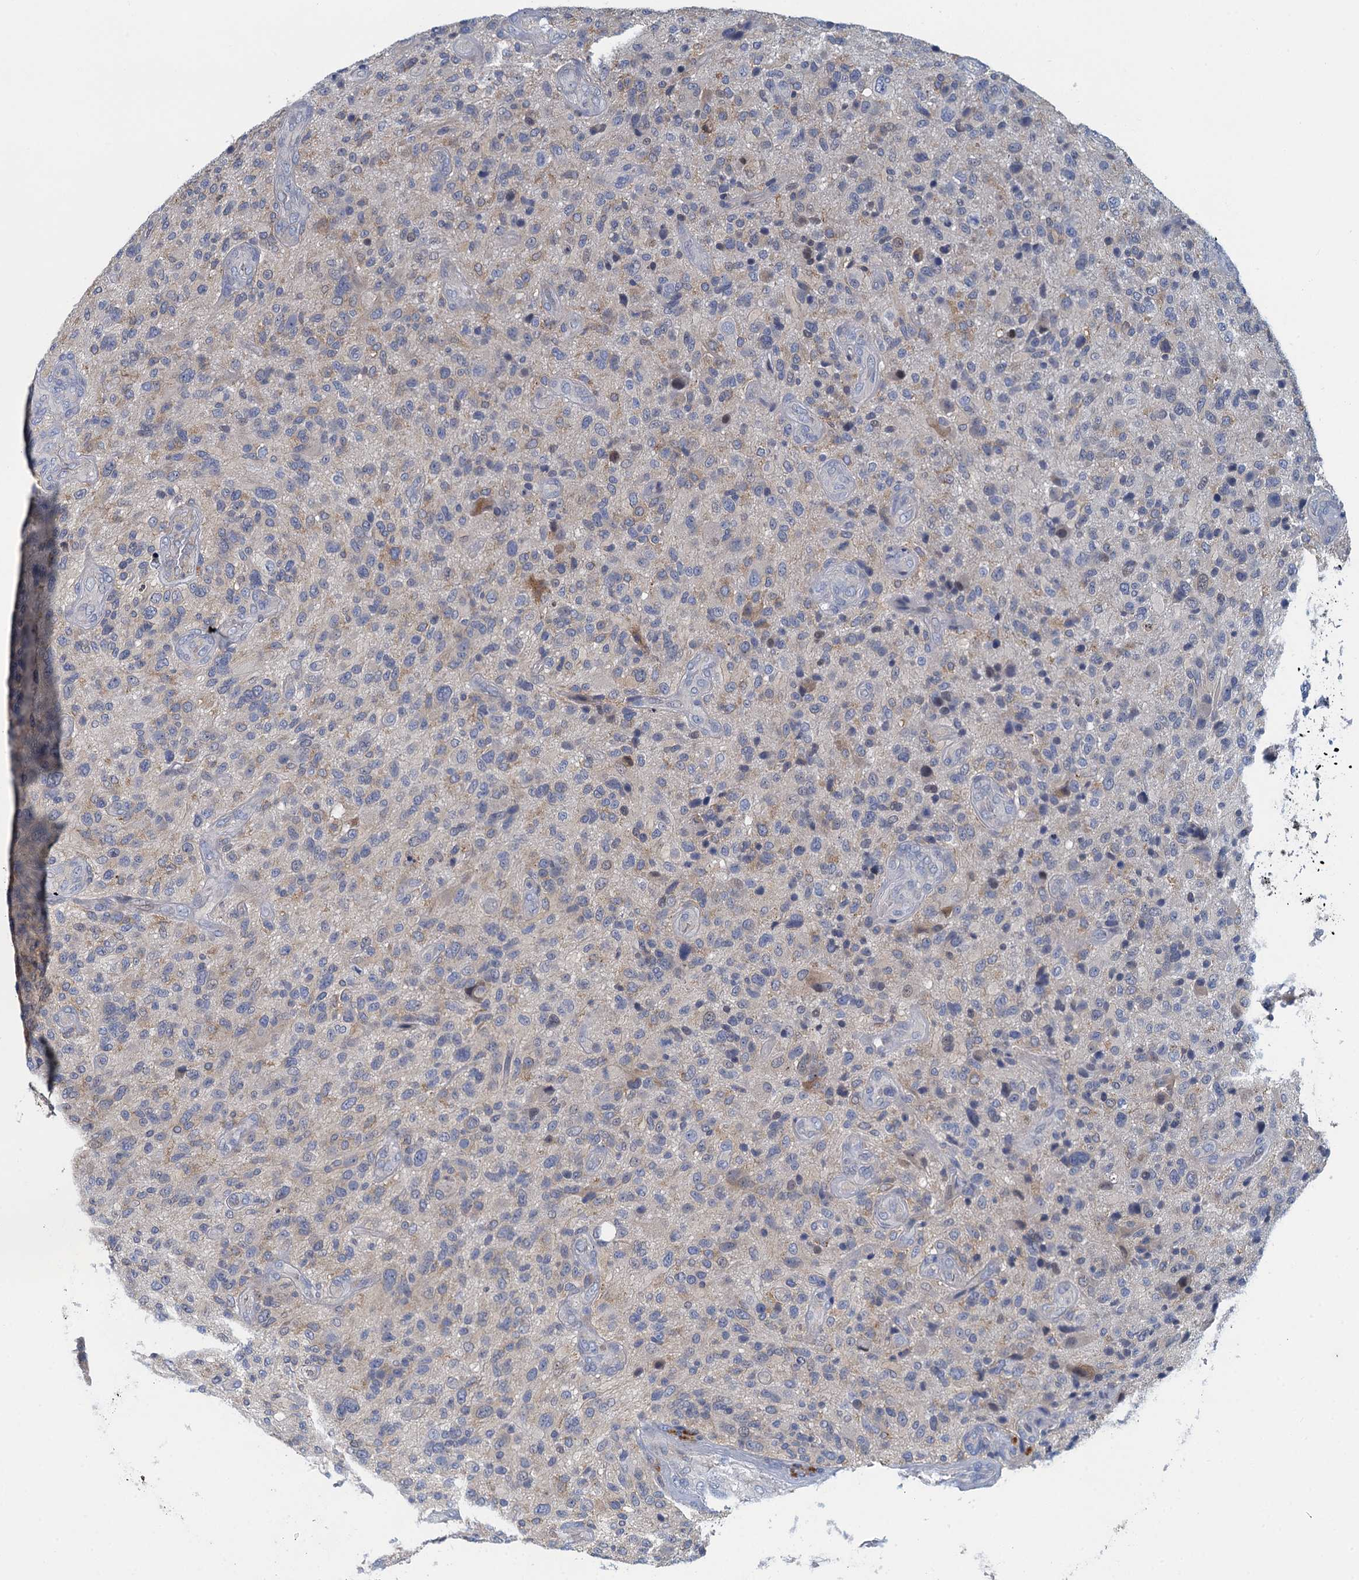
{"staining": {"intensity": "weak", "quantity": "<25%", "location": "cytoplasmic/membranous"}, "tissue": "glioma", "cell_type": "Tumor cells", "image_type": "cancer", "snomed": [{"axis": "morphology", "description": "Glioma, malignant, High grade"}, {"axis": "topography", "description": "Brain"}], "caption": "Image shows no significant protein positivity in tumor cells of glioma.", "gene": "NCKAP1L", "patient": {"sex": "male", "age": 47}}